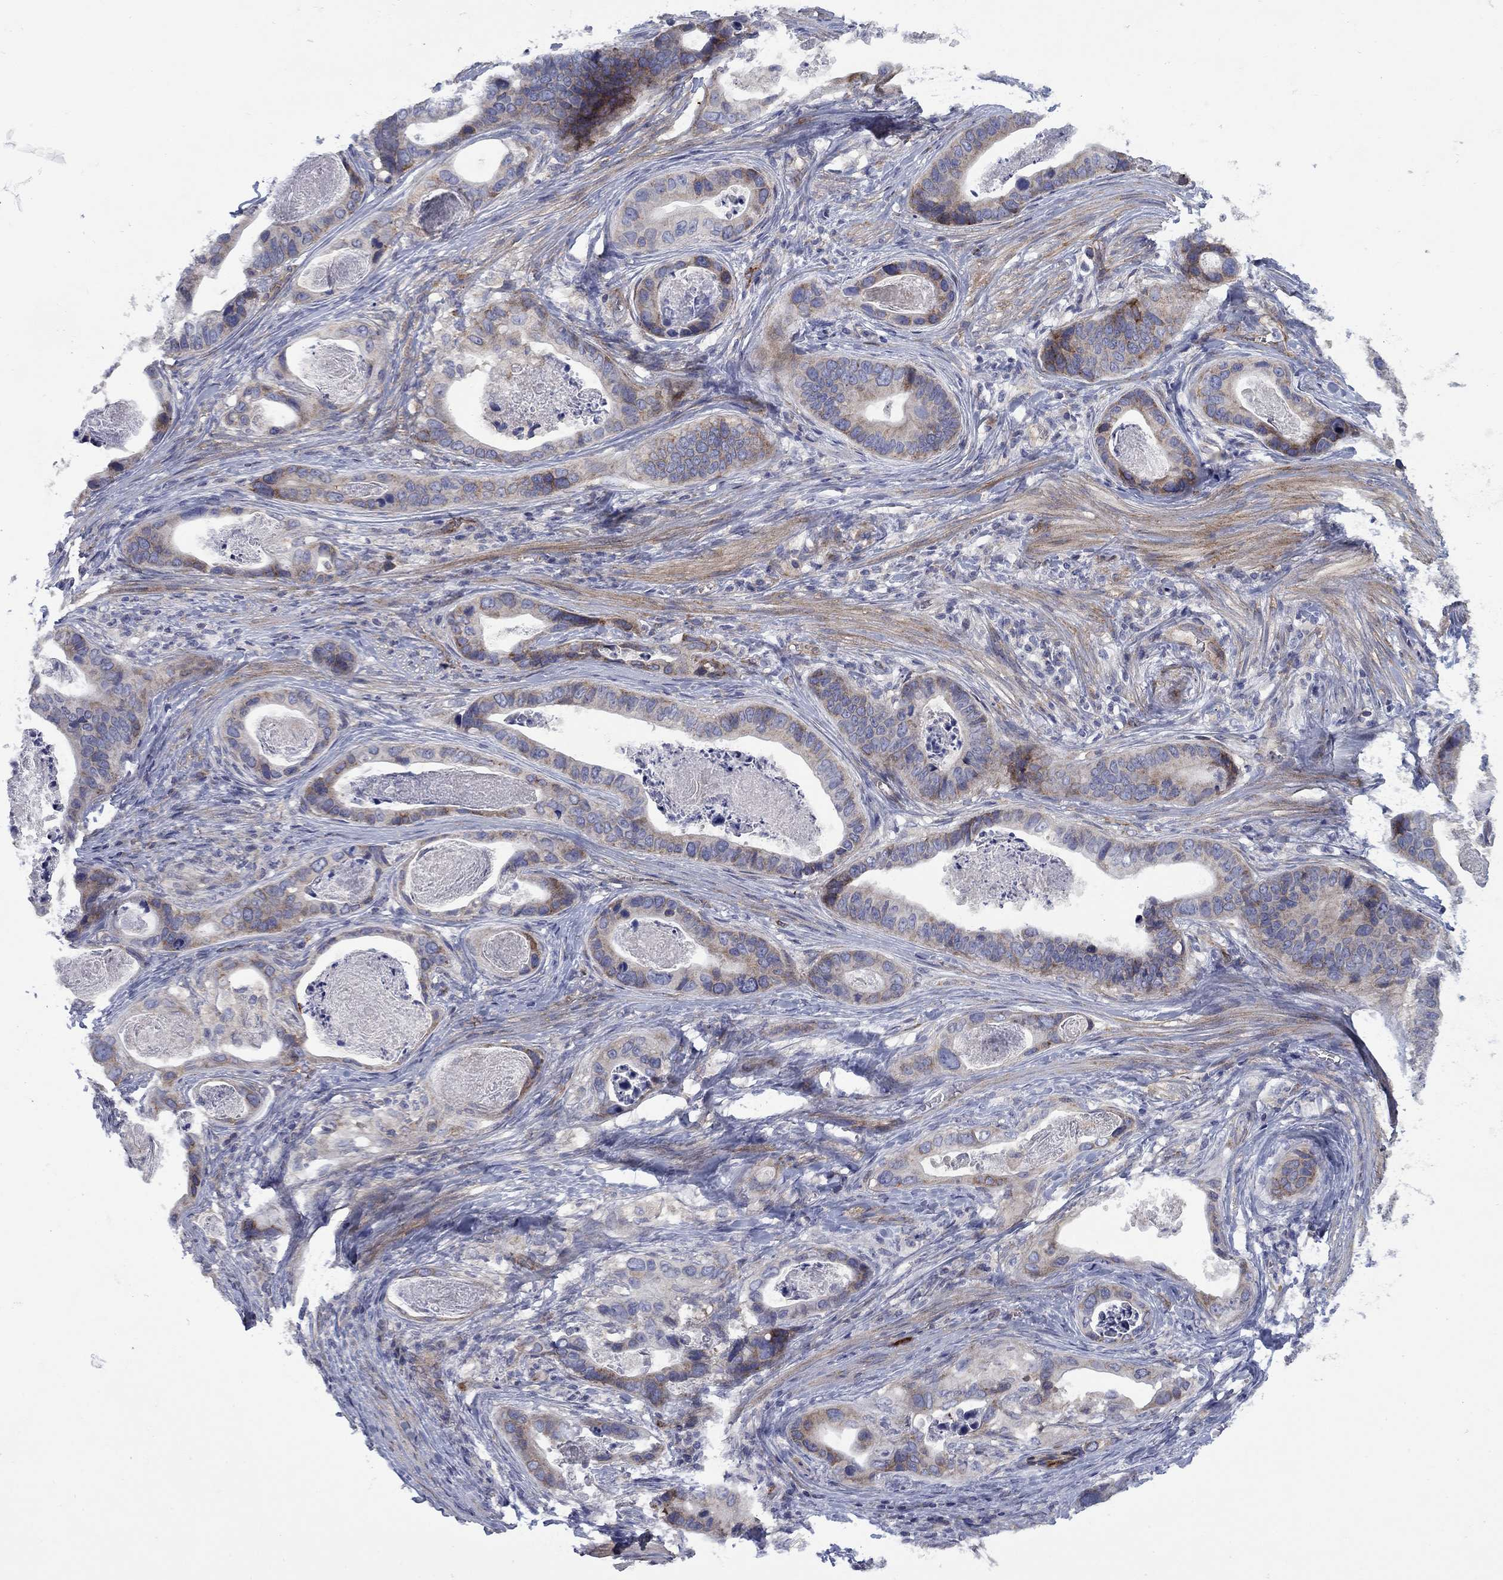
{"staining": {"intensity": "strong", "quantity": "25%-75%", "location": "cytoplasmic/membranous"}, "tissue": "stomach cancer", "cell_type": "Tumor cells", "image_type": "cancer", "snomed": [{"axis": "morphology", "description": "Adenocarcinoma, NOS"}, {"axis": "topography", "description": "Stomach"}], "caption": "IHC (DAB (3,3'-diaminobenzidine)) staining of stomach cancer shows strong cytoplasmic/membranous protein positivity in about 25%-75% of tumor cells. Immunohistochemistry (ihc) stains the protein in brown and the nuclei are stained blue.", "gene": "FXR1", "patient": {"sex": "male", "age": 84}}